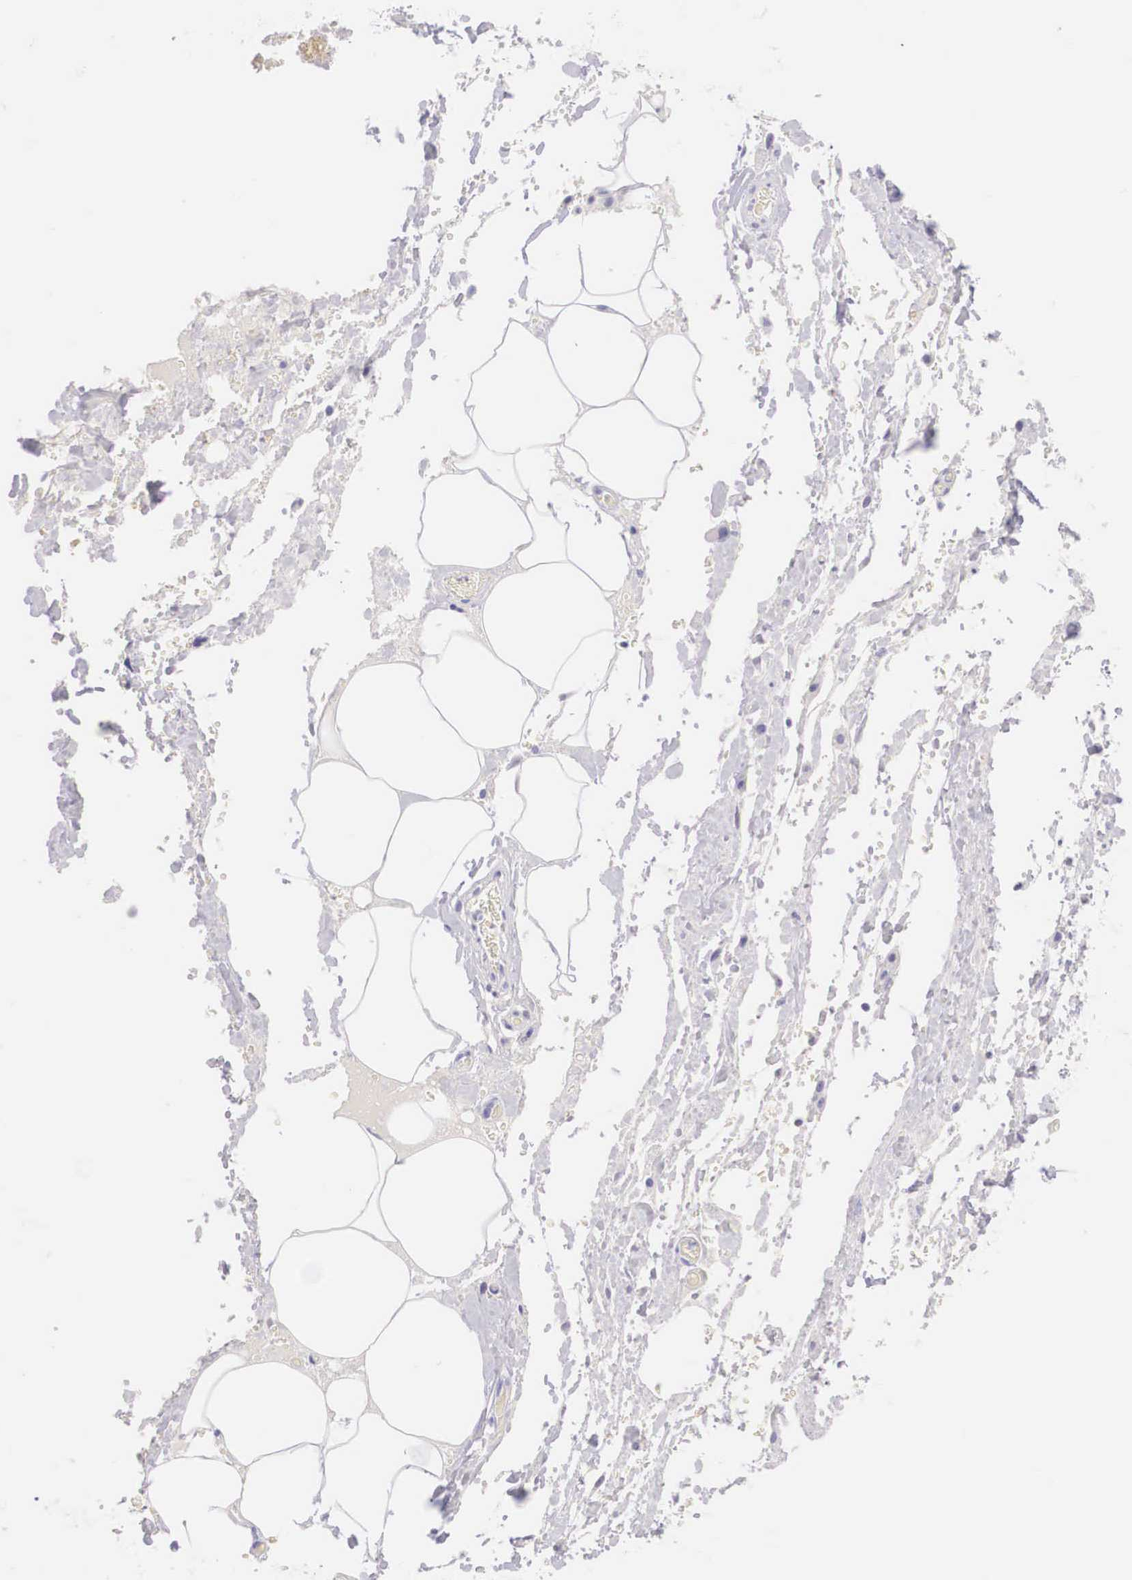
{"staining": {"intensity": "negative", "quantity": "none", "location": "none"}, "tissue": "smooth muscle", "cell_type": "Smooth muscle cells", "image_type": "normal", "snomed": [{"axis": "morphology", "description": "Normal tissue, NOS"}, {"axis": "topography", "description": "Uterus"}], "caption": "There is no significant staining in smooth muscle cells of smooth muscle.", "gene": "BCL6", "patient": {"sex": "female", "age": 56}}